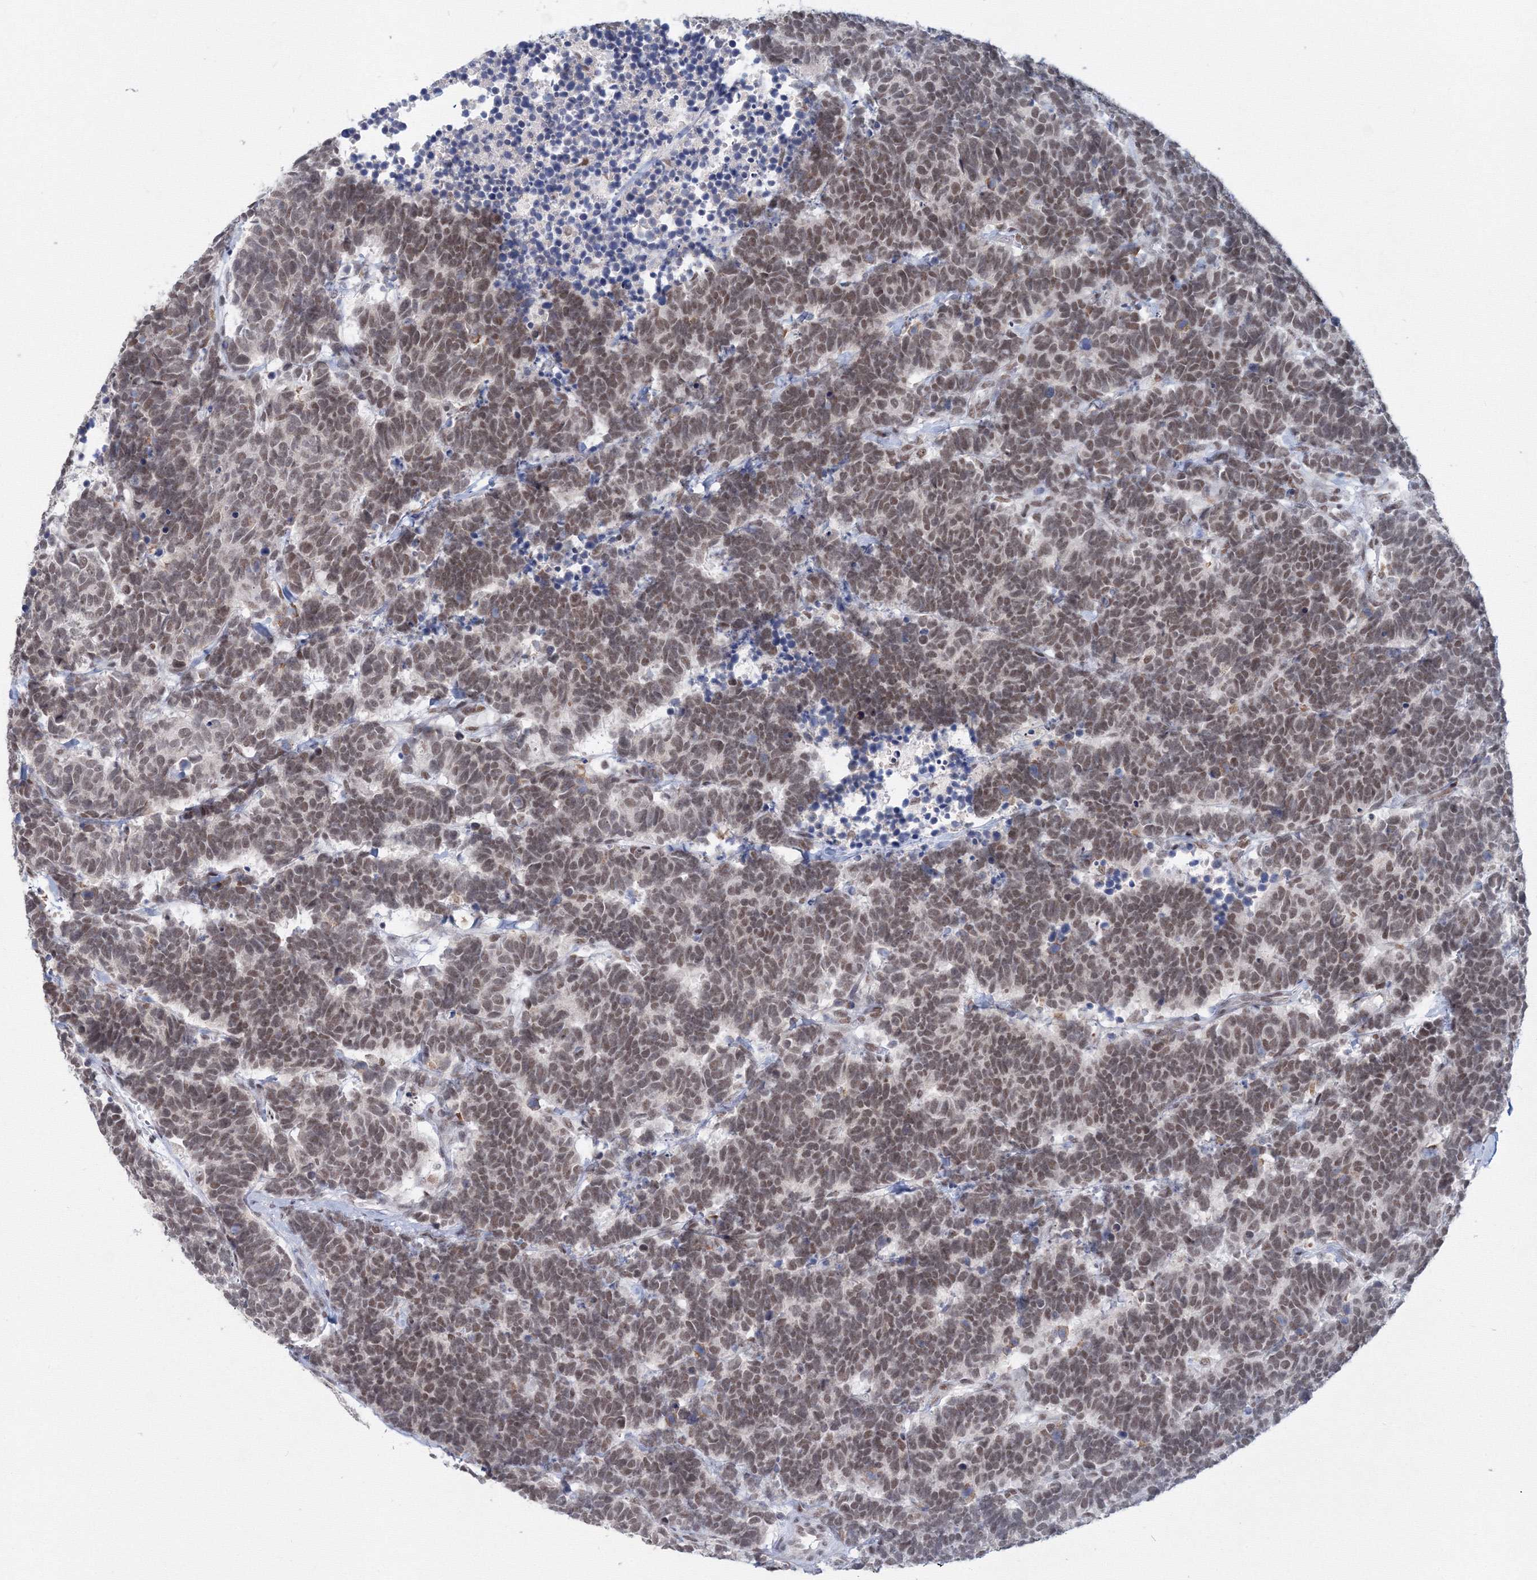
{"staining": {"intensity": "moderate", "quantity": ">75%", "location": "nuclear"}, "tissue": "carcinoid", "cell_type": "Tumor cells", "image_type": "cancer", "snomed": [{"axis": "morphology", "description": "Carcinoma, NOS"}, {"axis": "morphology", "description": "Carcinoid, malignant, NOS"}, {"axis": "topography", "description": "Urinary bladder"}], "caption": "Immunohistochemical staining of carcinoid displays medium levels of moderate nuclear protein positivity in approximately >75% of tumor cells.", "gene": "SF3B6", "patient": {"sex": "male", "age": 57}}